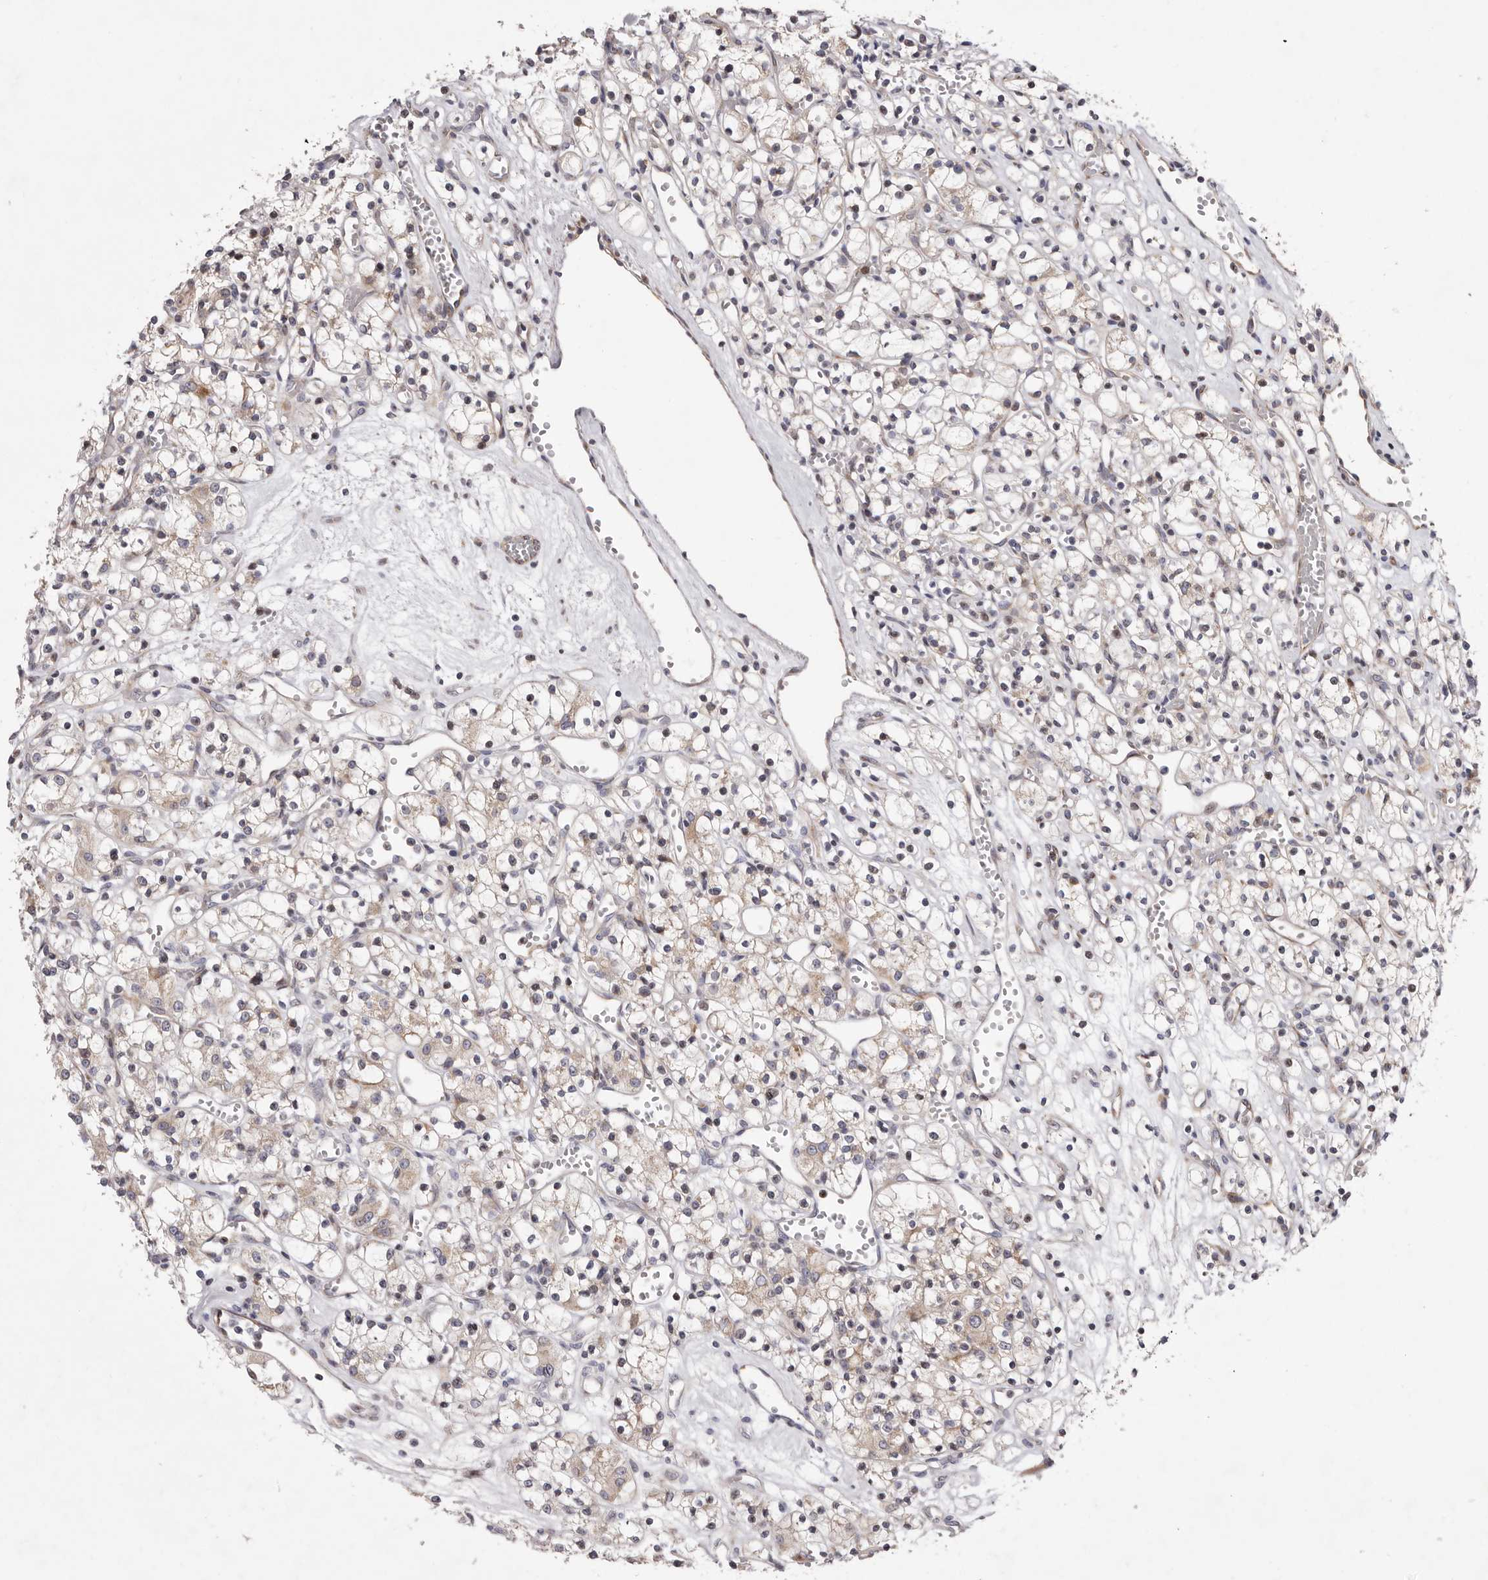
{"staining": {"intensity": "weak", "quantity": ">75%", "location": "cytoplasmic/membranous"}, "tissue": "renal cancer", "cell_type": "Tumor cells", "image_type": "cancer", "snomed": [{"axis": "morphology", "description": "Adenocarcinoma, NOS"}, {"axis": "topography", "description": "Kidney"}], "caption": "Human renal cancer stained for a protein (brown) shows weak cytoplasmic/membranous positive positivity in approximately >75% of tumor cells.", "gene": "TIMM17B", "patient": {"sex": "female", "age": 59}}